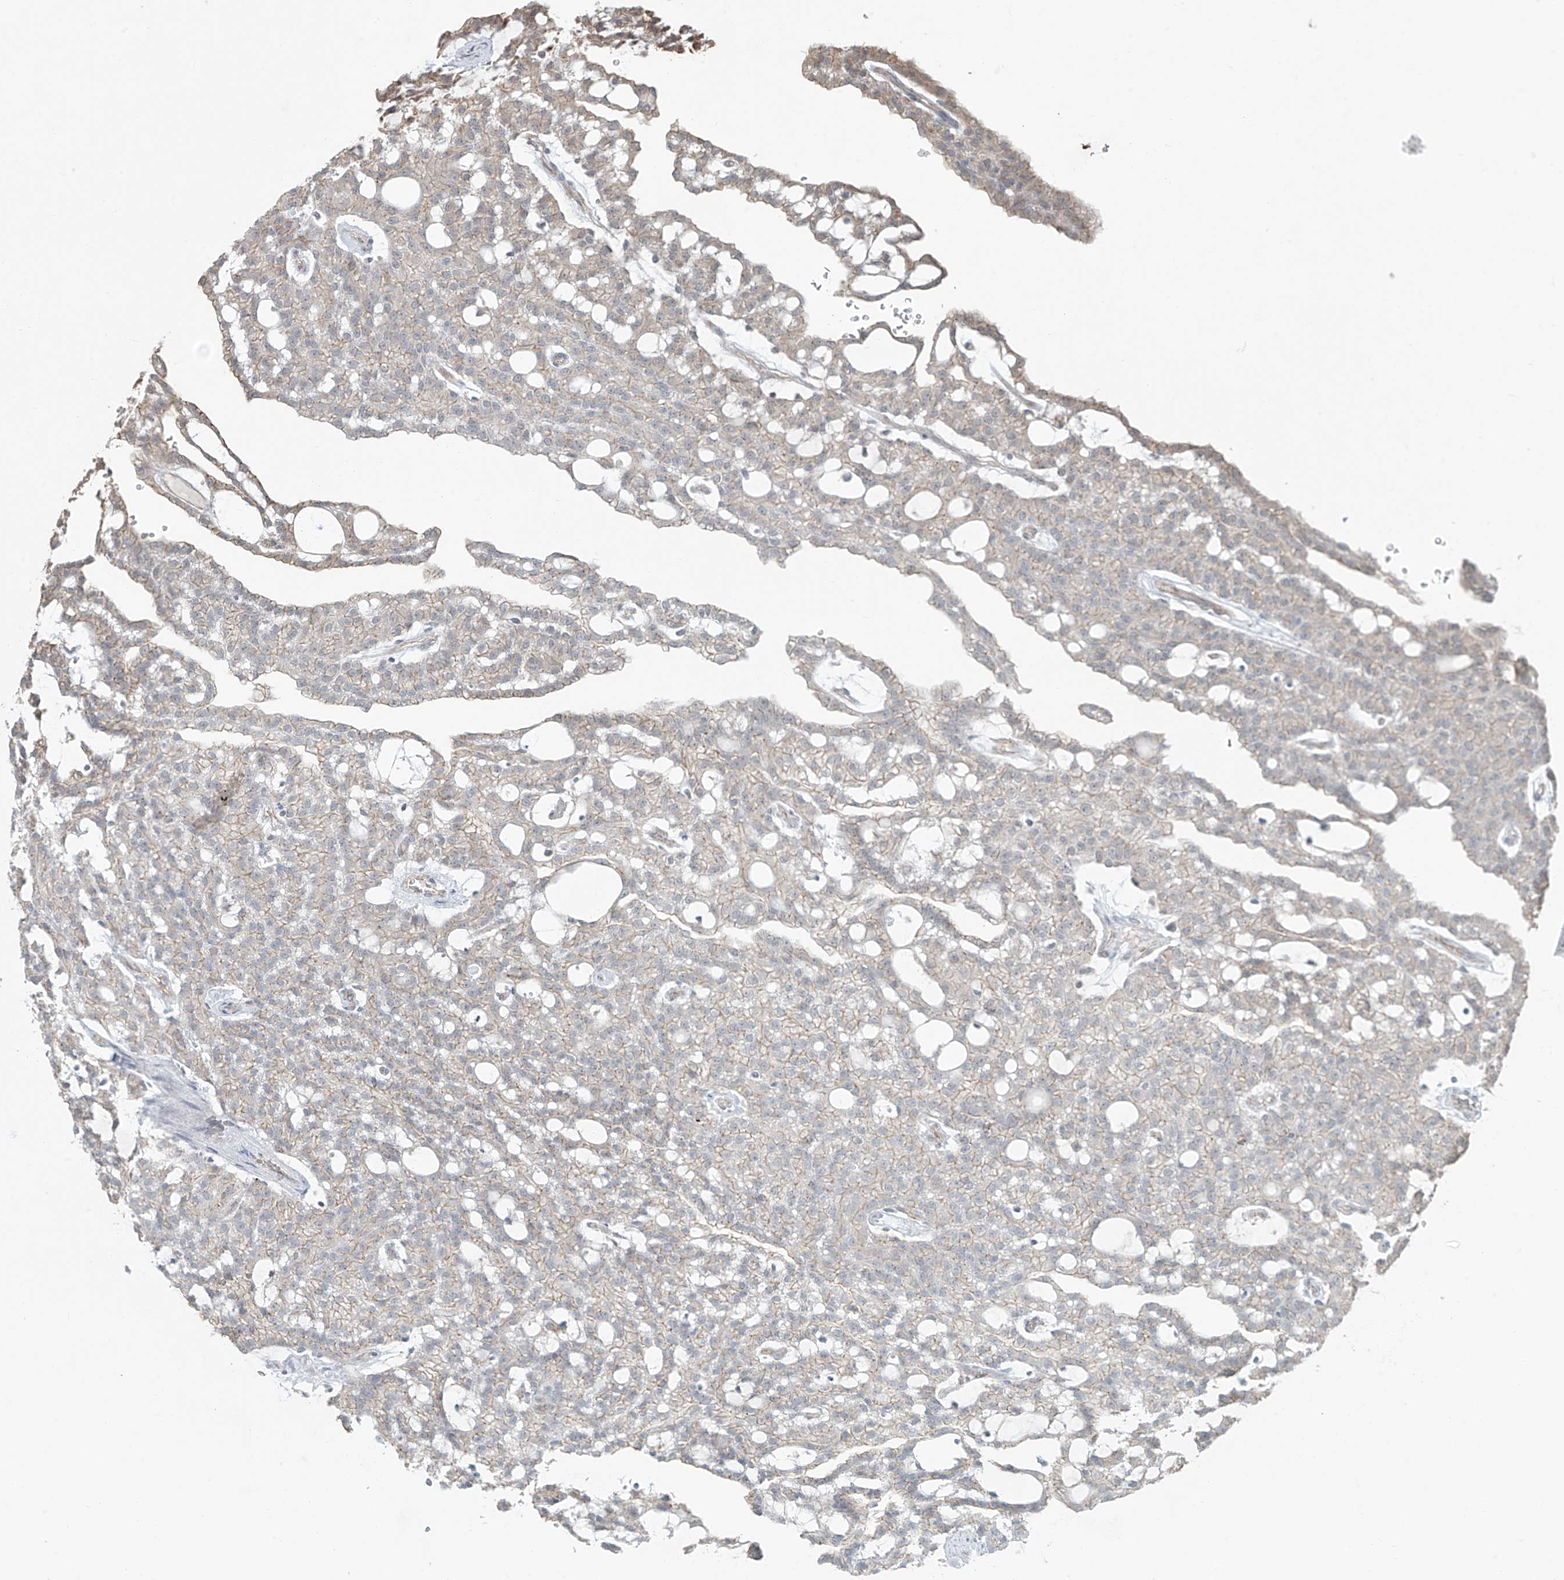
{"staining": {"intensity": "moderate", "quantity": "<25%", "location": "cytoplasmic/membranous"}, "tissue": "renal cancer", "cell_type": "Tumor cells", "image_type": "cancer", "snomed": [{"axis": "morphology", "description": "Adenocarcinoma, NOS"}, {"axis": "topography", "description": "Kidney"}], "caption": "A brown stain highlights moderate cytoplasmic/membranous positivity of a protein in human adenocarcinoma (renal) tumor cells.", "gene": "ZNF16", "patient": {"sex": "male", "age": 63}}